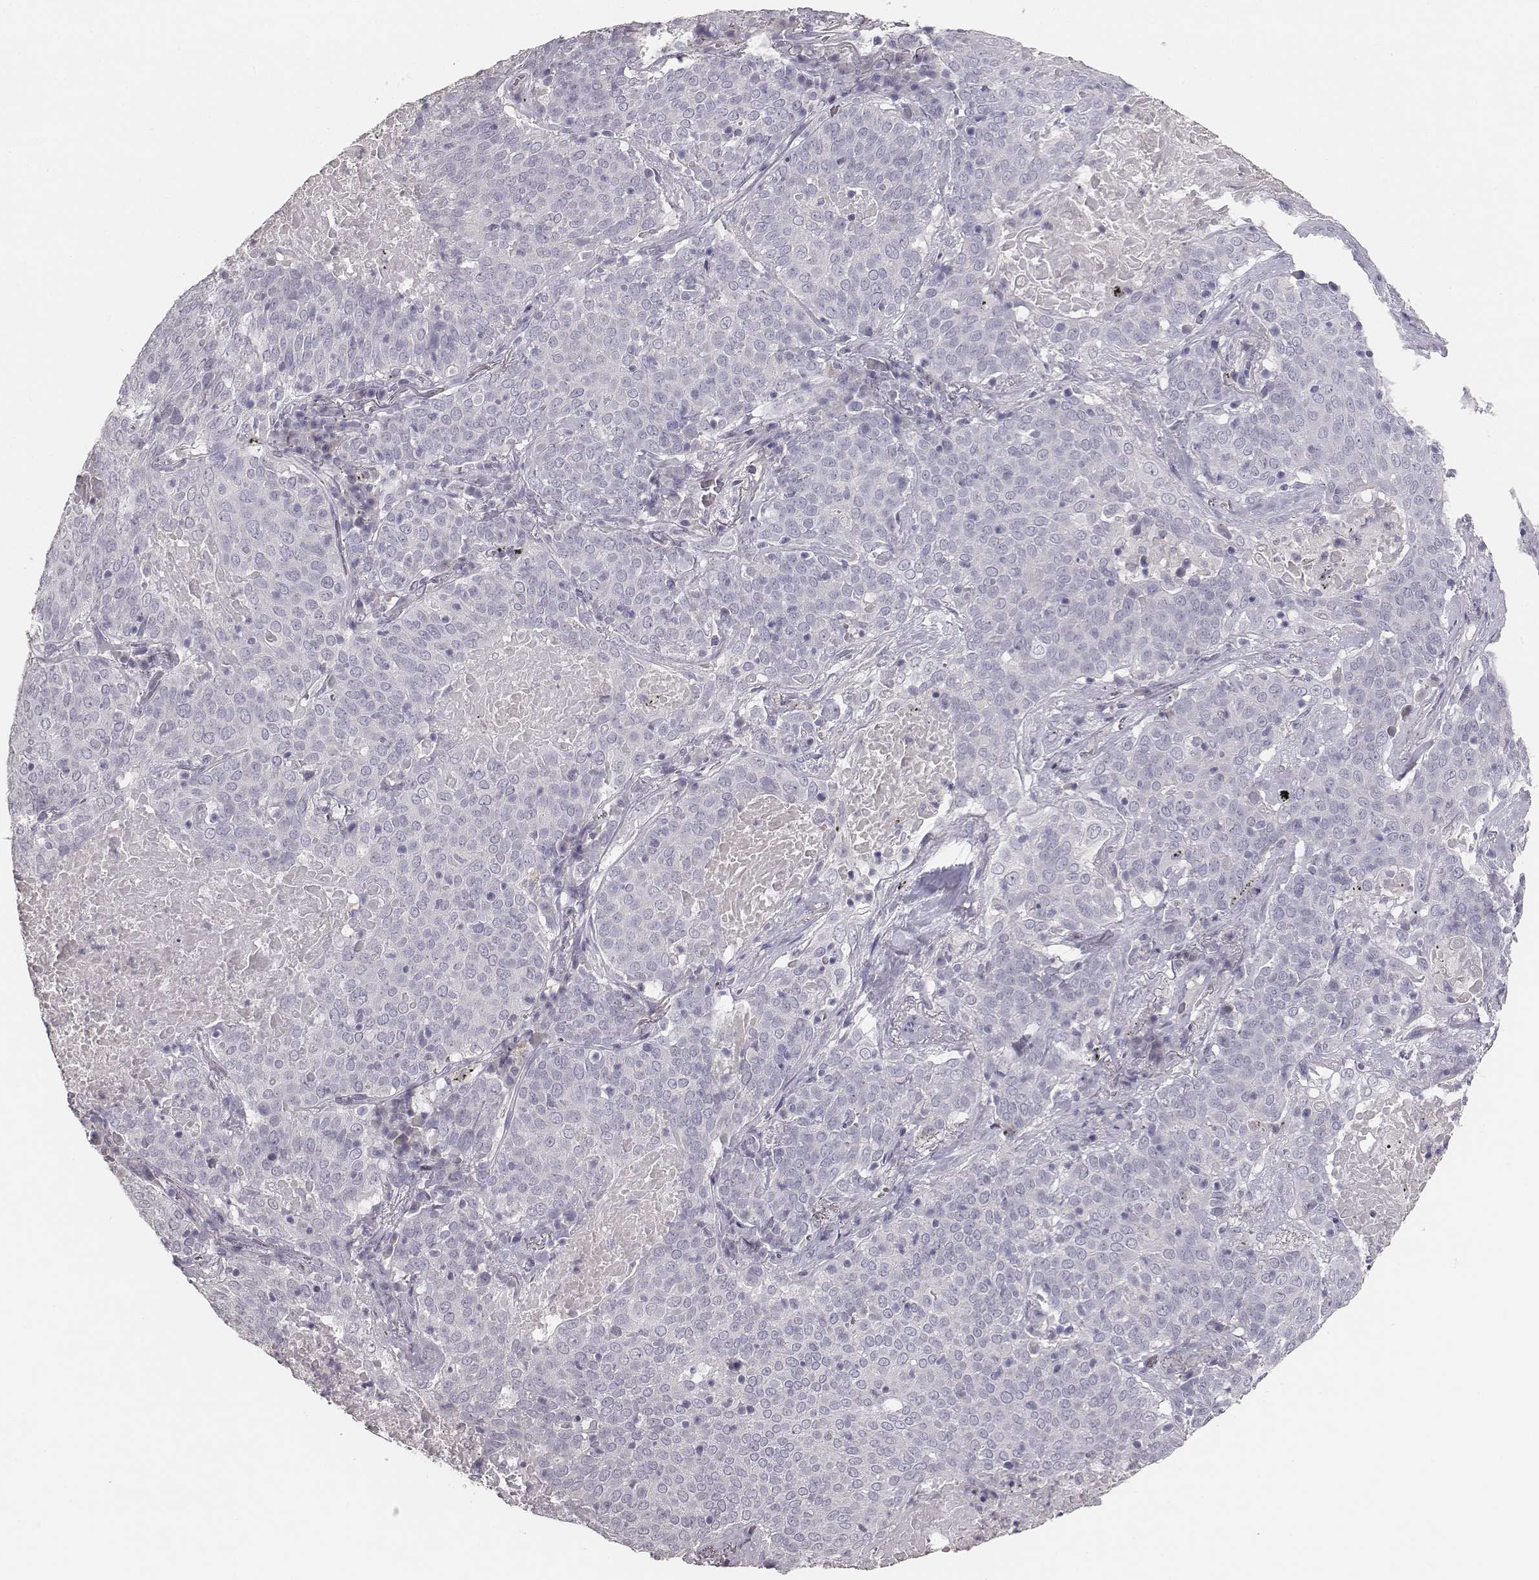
{"staining": {"intensity": "negative", "quantity": "none", "location": "none"}, "tissue": "lung cancer", "cell_type": "Tumor cells", "image_type": "cancer", "snomed": [{"axis": "morphology", "description": "Squamous cell carcinoma, NOS"}, {"axis": "topography", "description": "Lung"}], "caption": "Tumor cells are negative for protein expression in human lung squamous cell carcinoma. (Brightfield microscopy of DAB IHC at high magnification).", "gene": "MYH6", "patient": {"sex": "male", "age": 82}}